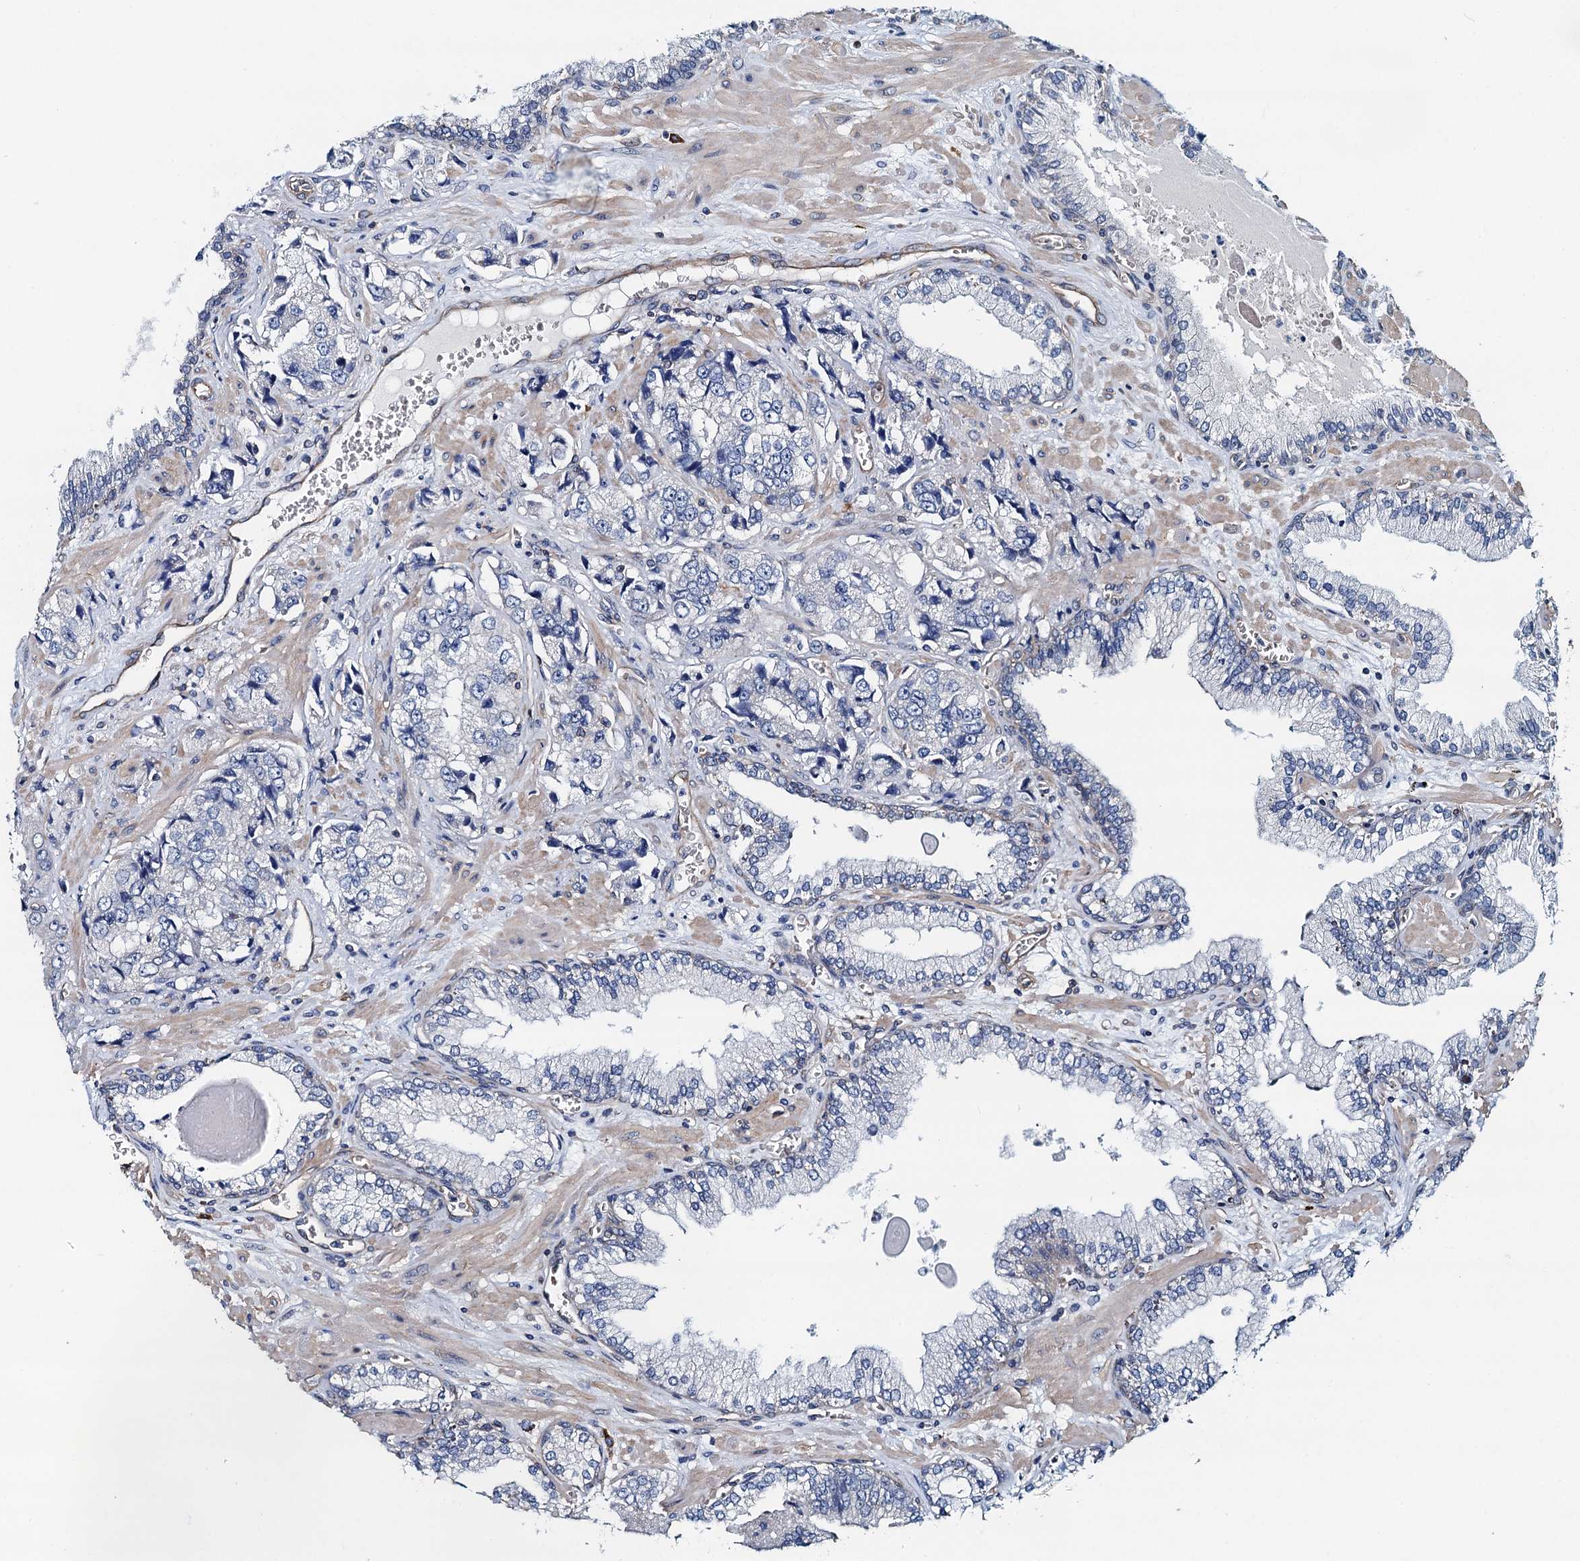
{"staining": {"intensity": "negative", "quantity": "none", "location": "none"}, "tissue": "prostate cancer", "cell_type": "Tumor cells", "image_type": "cancer", "snomed": [{"axis": "morphology", "description": "Adenocarcinoma, High grade"}, {"axis": "topography", "description": "Prostate"}], "caption": "There is no significant staining in tumor cells of prostate high-grade adenocarcinoma.", "gene": "ROGDI", "patient": {"sex": "male", "age": 74}}